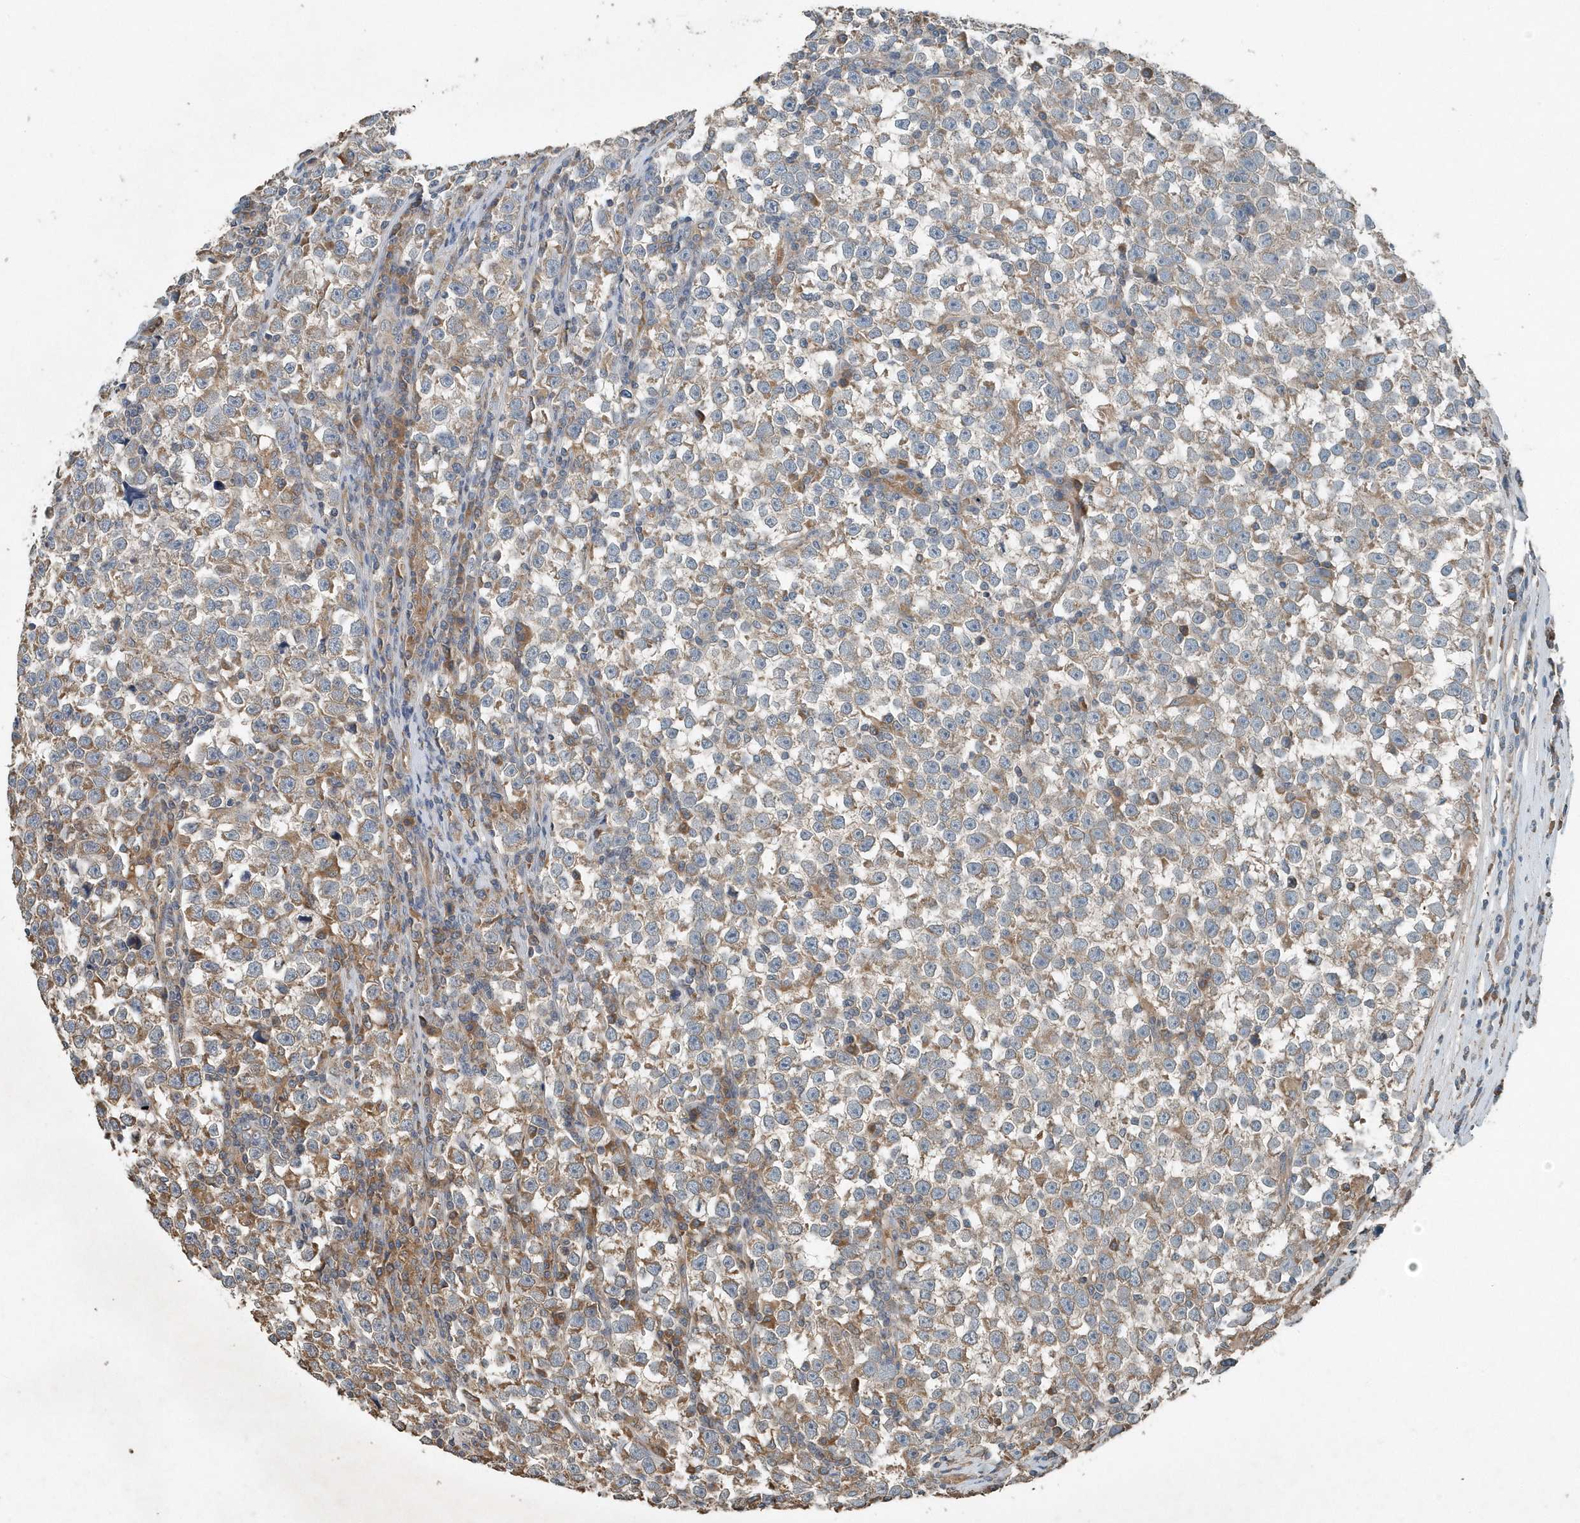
{"staining": {"intensity": "moderate", "quantity": ">75%", "location": "cytoplasmic/membranous"}, "tissue": "testis cancer", "cell_type": "Tumor cells", "image_type": "cancer", "snomed": [{"axis": "morphology", "description": "Normal tissue, NOS"}, {"axis": "morphology", "description": "Seminoma, NOS"}, {"axis": "topography", "description": "Testis"}], "caption": "Immunohistochemical staining of testis cancer (seminoma) displays medium levels of moderate cytoplasmic/membranous protein expression in approximately >75% of tumor cells.", "gene": "SCFD2", "patient": {"sex": "male", "age": 43}}